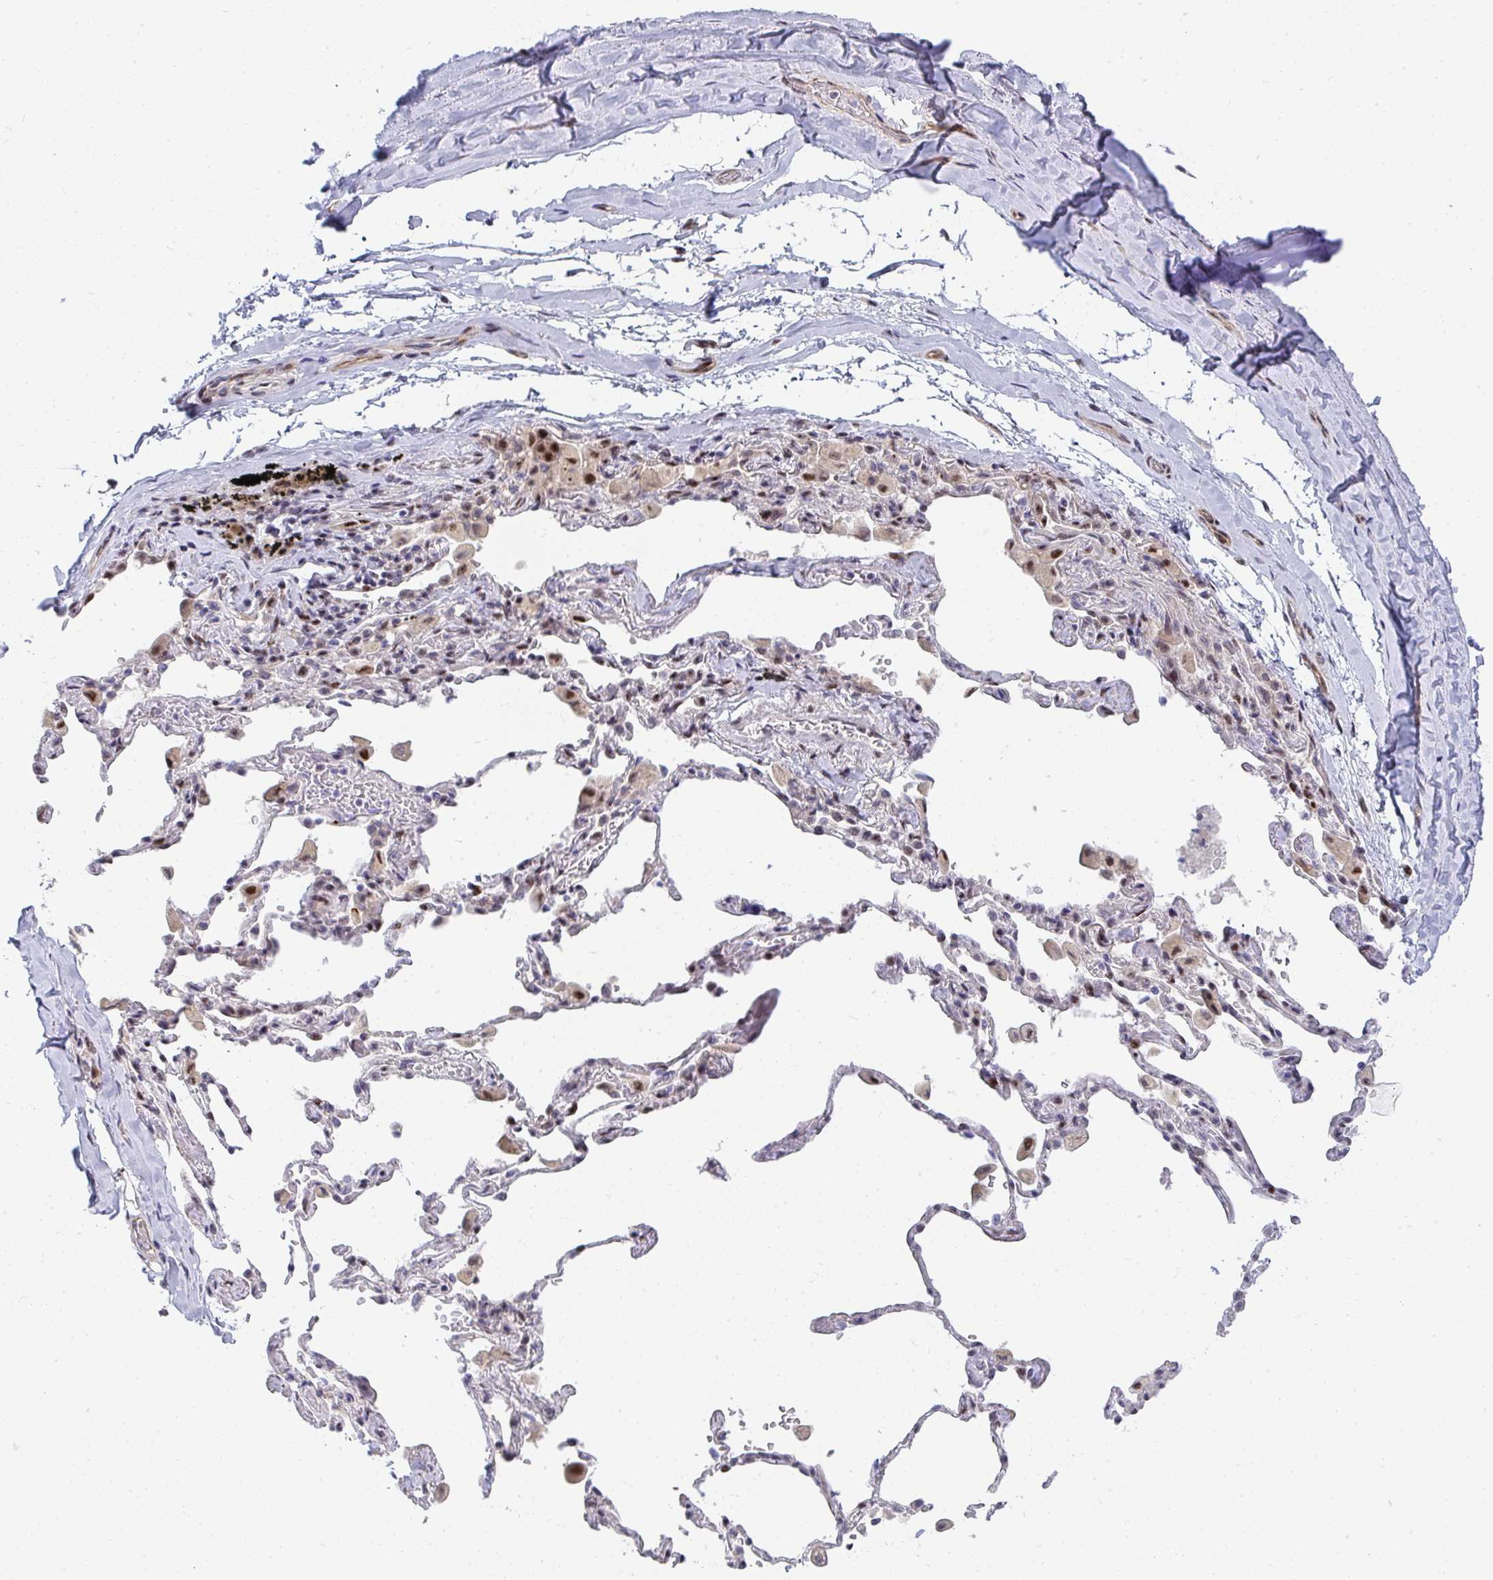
{"staining": {"intensity": "weak", "quantity": "25%-75%", "location": "cytoplasmic/membranous"}, "tissue": "adipose tissue", "cell_type": "Adipocytes", "image_type": "normal", "snomed": [{"axis": "morphology", "description": "Normal tissue, NOS"}, {"axis": "topography", "description": "Cartilage tissue"}, {"axis": "topography", "description": "Bronchus"}], "caption": "High-power microscopy captured an IHC image of normal adipose tissue, revealing weak cytoplasmic/membranous expression in about 25%-75% of adipocytes. (IHC, brightfield microscopy, high magnification).", "gene": "ZIC3", "patient": {"sex": "male", "age": 64}}